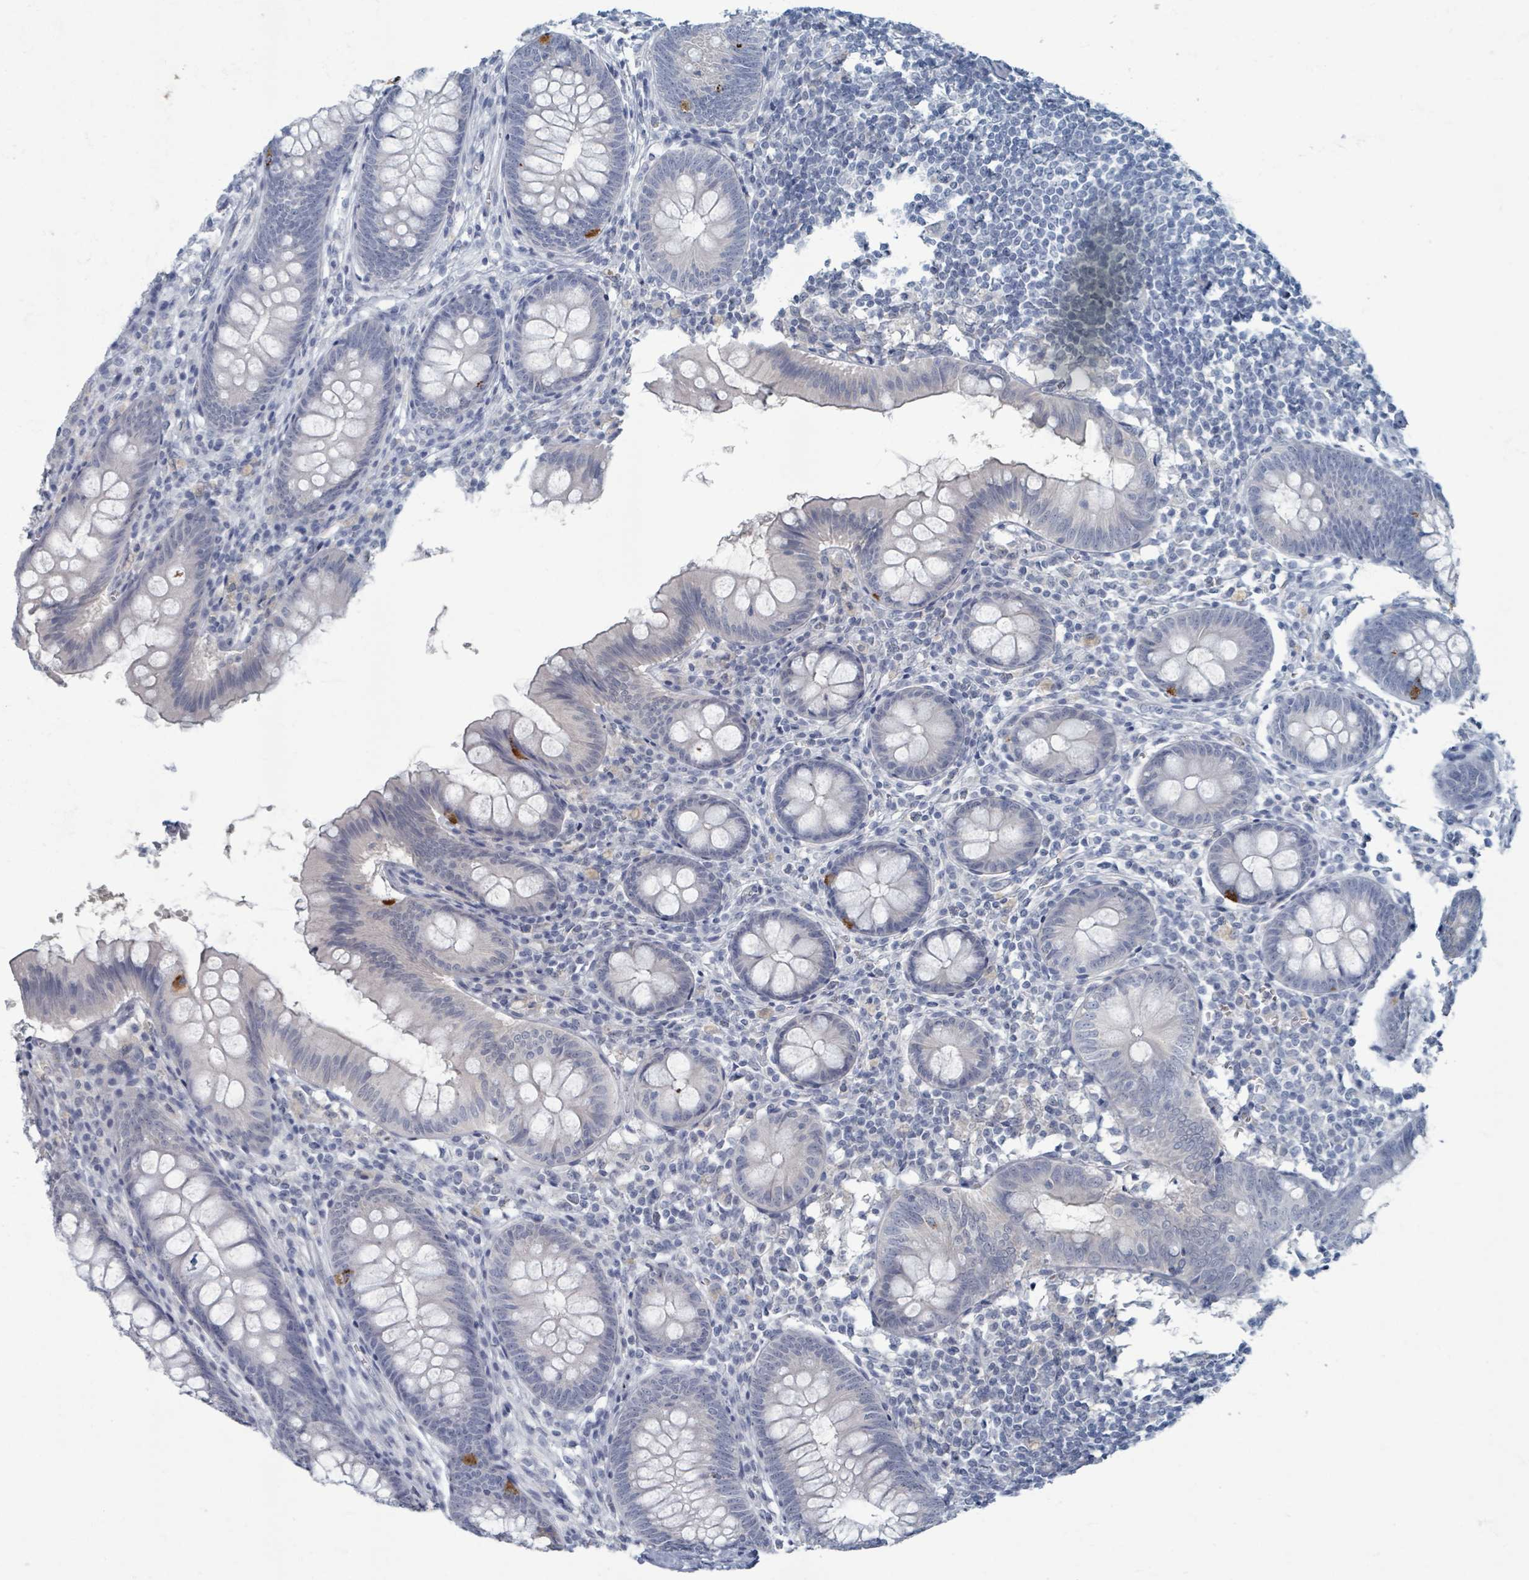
{"staining": {"intensity": "negative", "quantity": "none", "location": "none"}, "tissue": "appendix", "cell_type": "Glandular cells", "image_type": "normal", "snomed": [{"axis": "morphology", "description": "Normal tissue, NOS"}, {"axis": "topography", "description": "Appendix"}], "caption": "This is a histopathology image of immunohistochemistry (IHC) staining of normal appendix, which shows no expression in glandular cells.", "gene": "WNT11", "patient": {"sex": "female", "age": 51}}